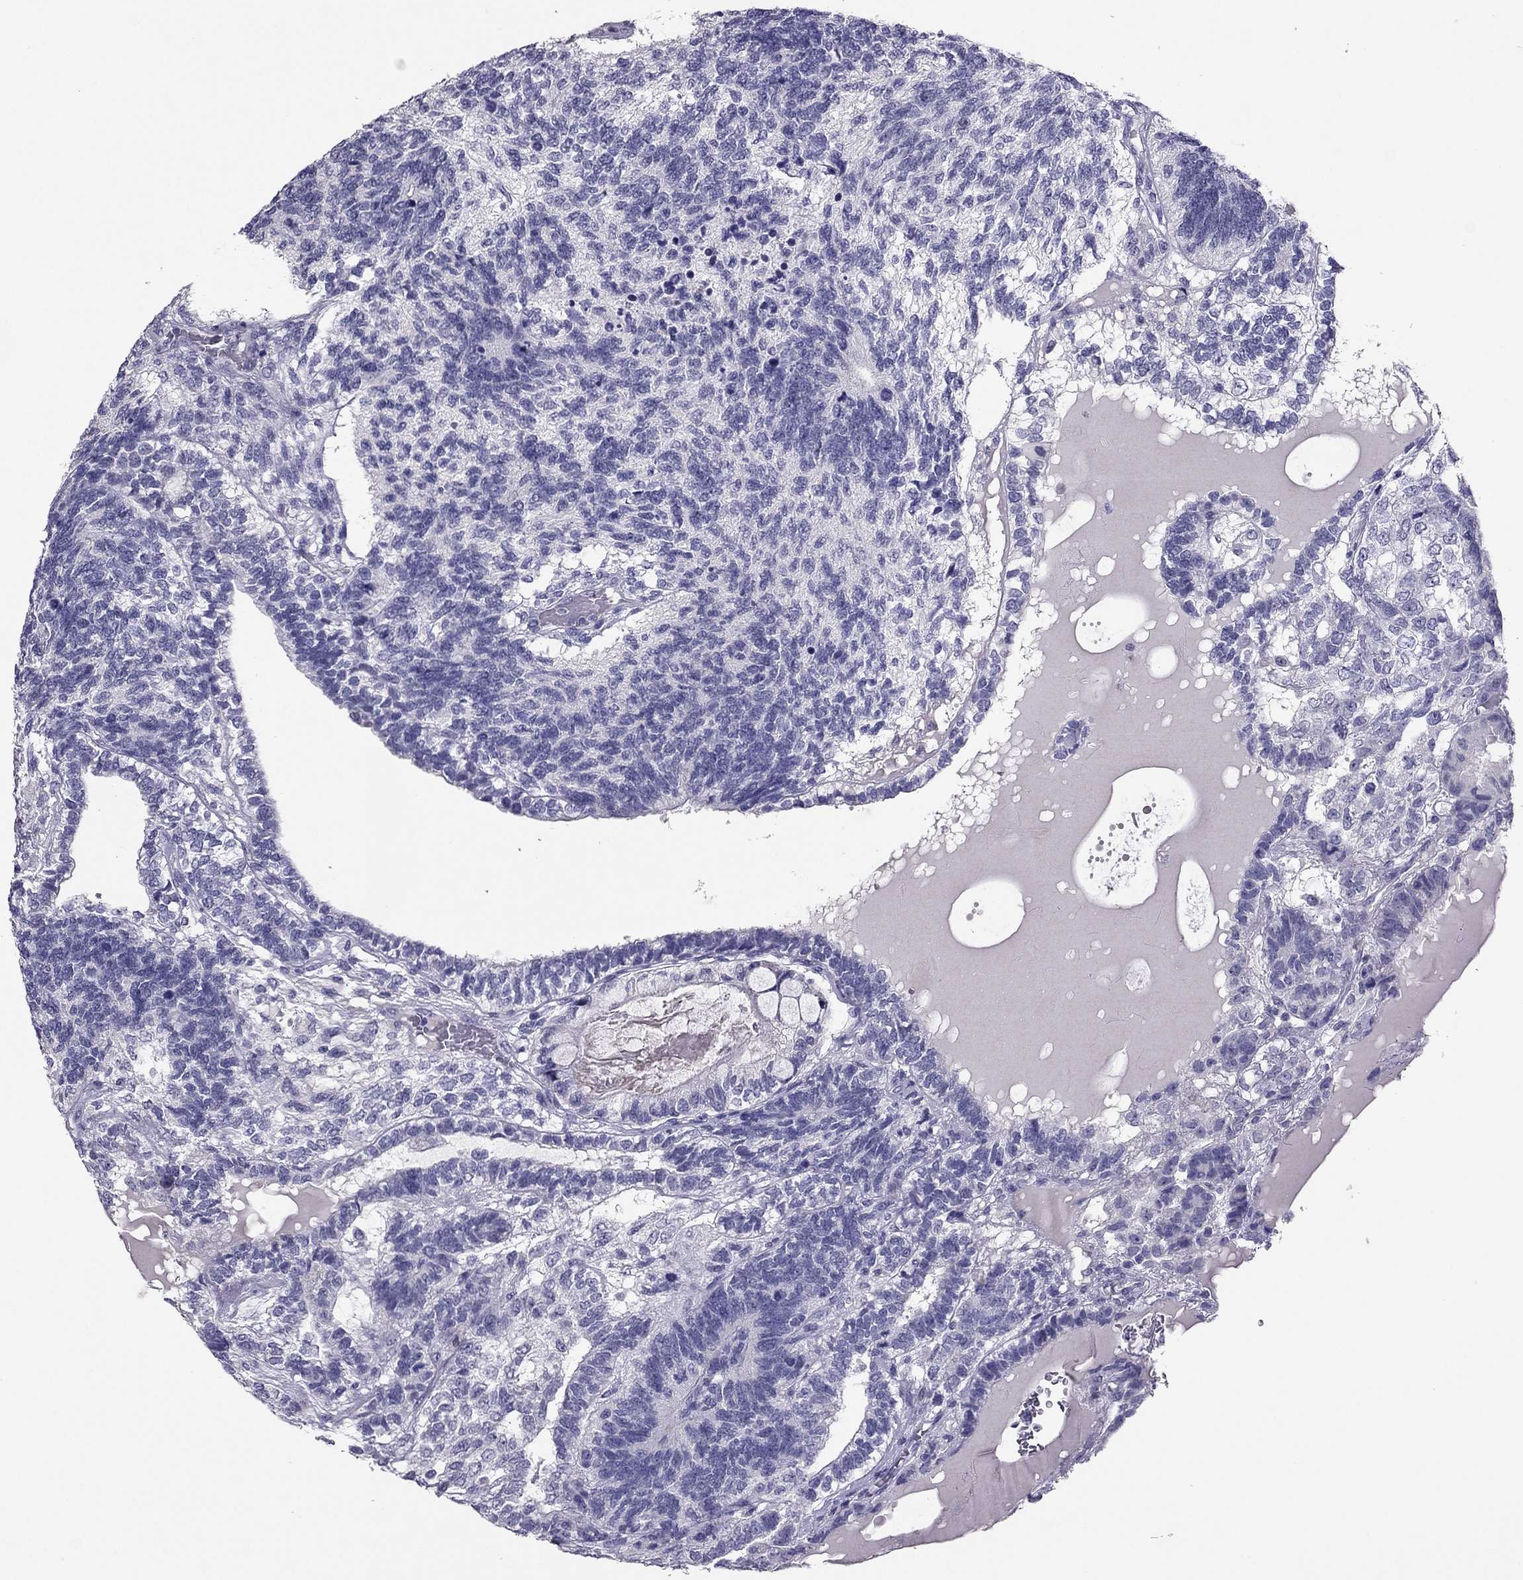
{"staining": {"intensity": "negative", "quantity": "none", "location": "none"}, "tissue": "testis cancer", "cell_type": "Tumor cells", "image_type": "cancer", "snomed": [{"axis": "morphology", "description": "Seminoma, NOS"}, {"axis": "morphology", "description": "Carcinoma, Embryonal, NOS"}, {"axis": "topography", "description": "Testis"}], "caption": "This is an IHC histopathology image of human testis cancer (embryonal carcinoma). There is no expression in tumor cells.", "gene": "RHO", "patient": {"sex": "male", "age": 41}}